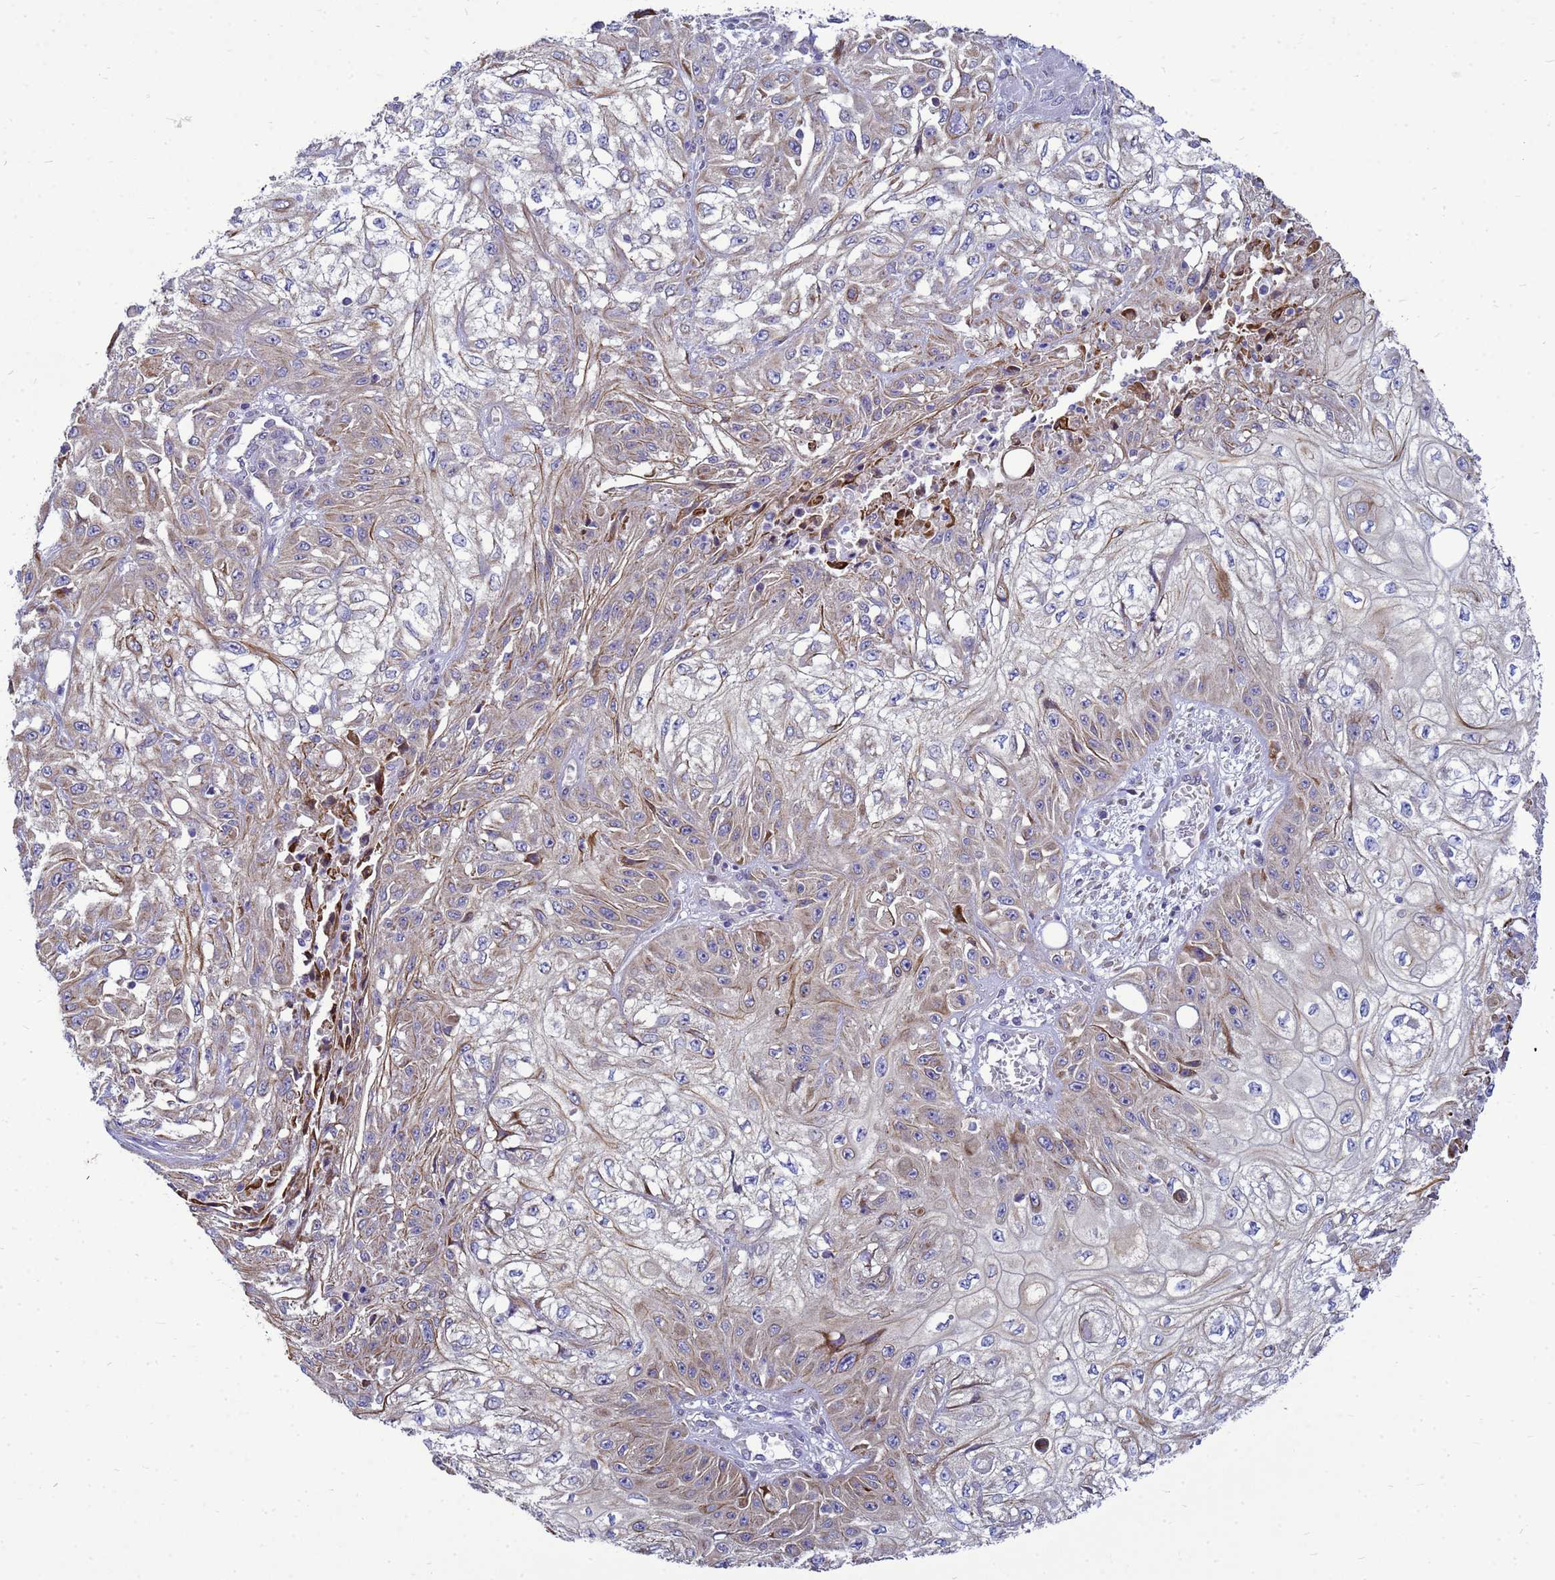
{"staining": {"intensity": "moderate", "quantity": "25%-75%", "location": "cytoplasmic/membranous"}, "tissue": "skin cancer", "cell_type": "Tumor cells", "image_type": "cancer", "snomed": [{"axis": "morphology", "description": "Squamous cell carcinoma, NOS"}, {"axis": "morphology", "description": "Squamous cell carcinoma, metastatic, NOS"}, {"axis": "topography", "description": "Skin"}, {"axis": "topography", "description": "Lymph node"}], "caption": "Moderate cytoplasmic/membranous positivity is identified in about 25%-75% of tumor cells in skin cancer. Nuclei are stained in blue.", "gene": "MON1B", "patient": {"sex": "male", "age": 75}}